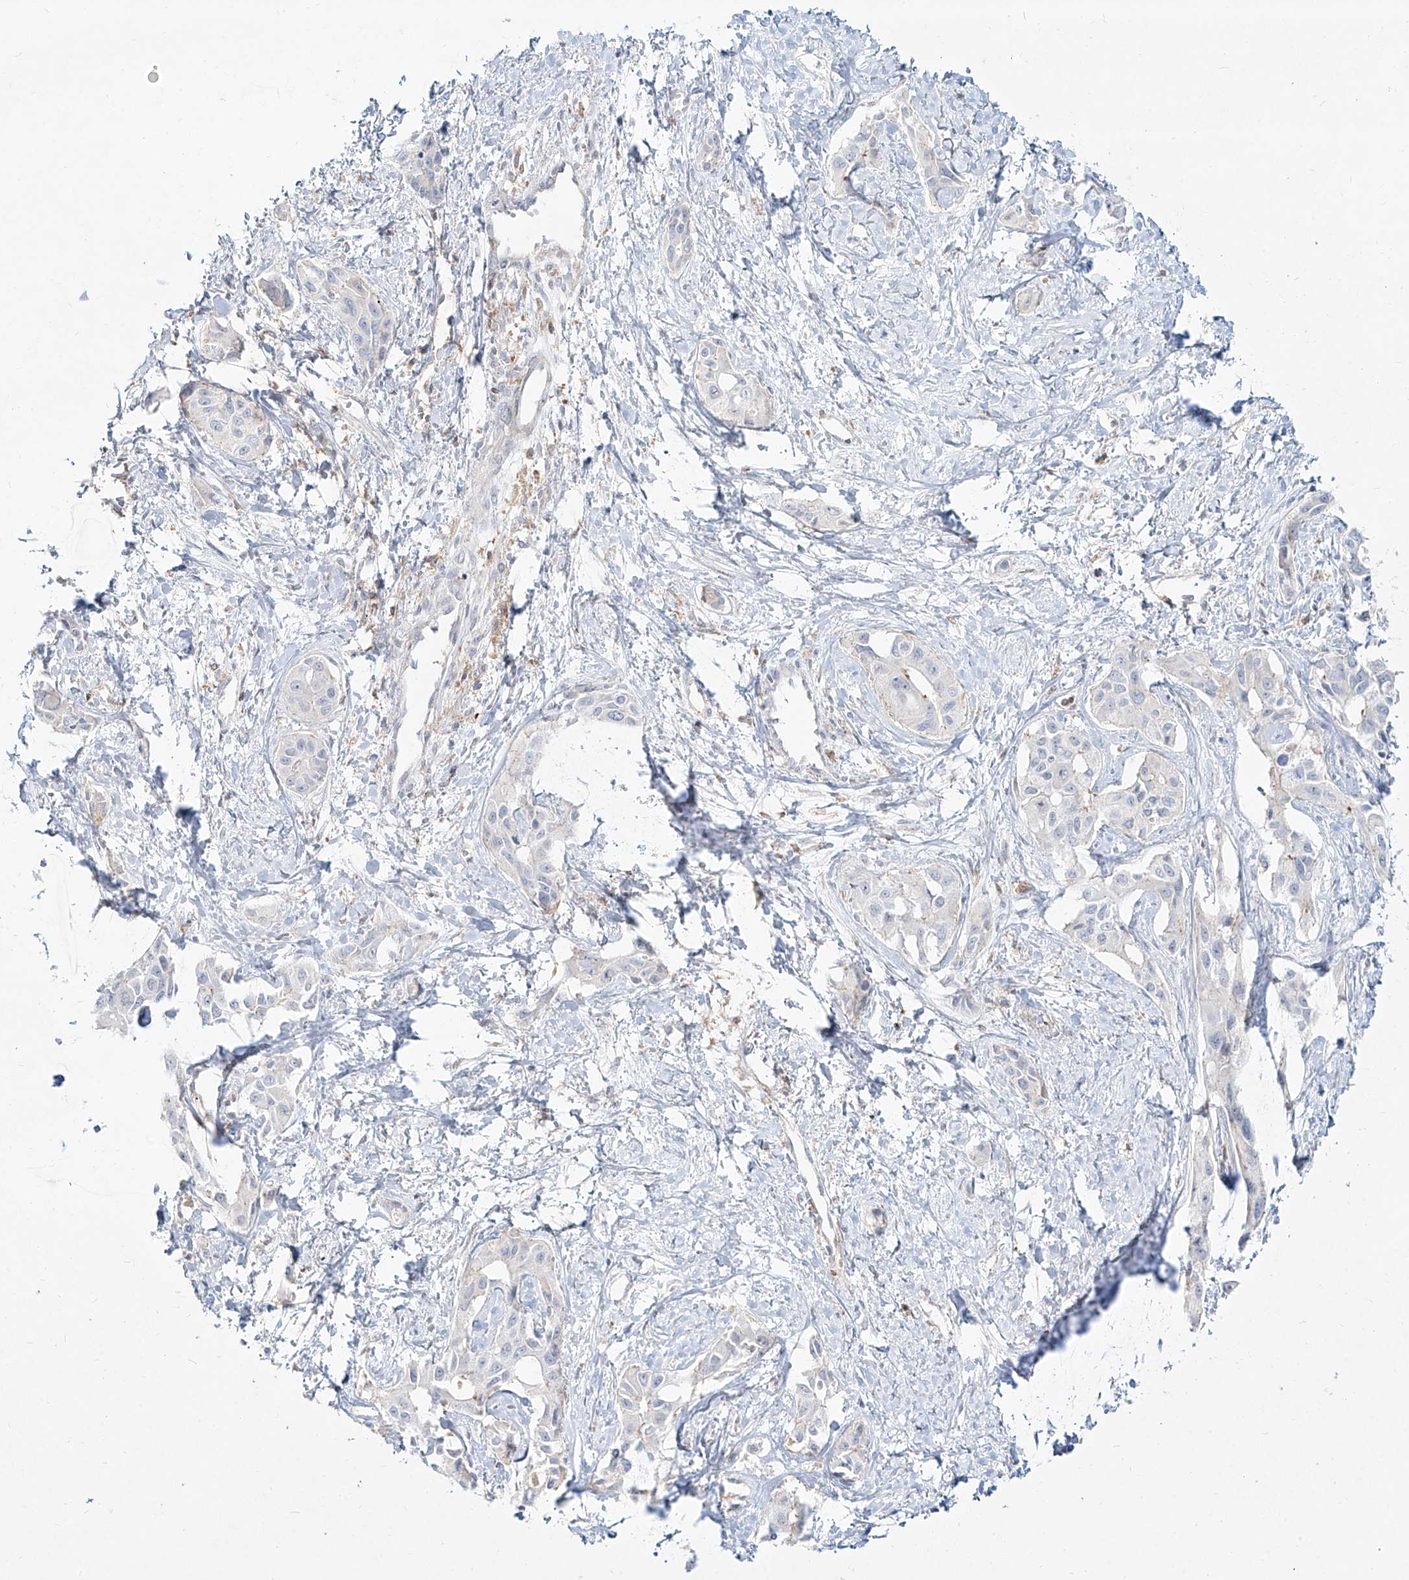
{"staining": {"intensity": "negative", "quantity": "none", "location": "none"}, "tissue": "liver cancer", "cell_type": "Tumor cells", "image_type": "cancer", "snomed": [{"axis": "morphology", "description": "Cholangiocarcinoma"}, {"axis": "topography", "description": "Liver"}], "caption": "Immunohistochemistry histopathology image of neoplastic tissue: human cholangiocarcinoma (liver) stained with DAB (3,3'-diaminobenzidine) displays no significant protein staining in tumor cells. Nuclei are stained in blue.", "gene": "SLC2A12", "patient": {"sex": "male", "age": 59}}